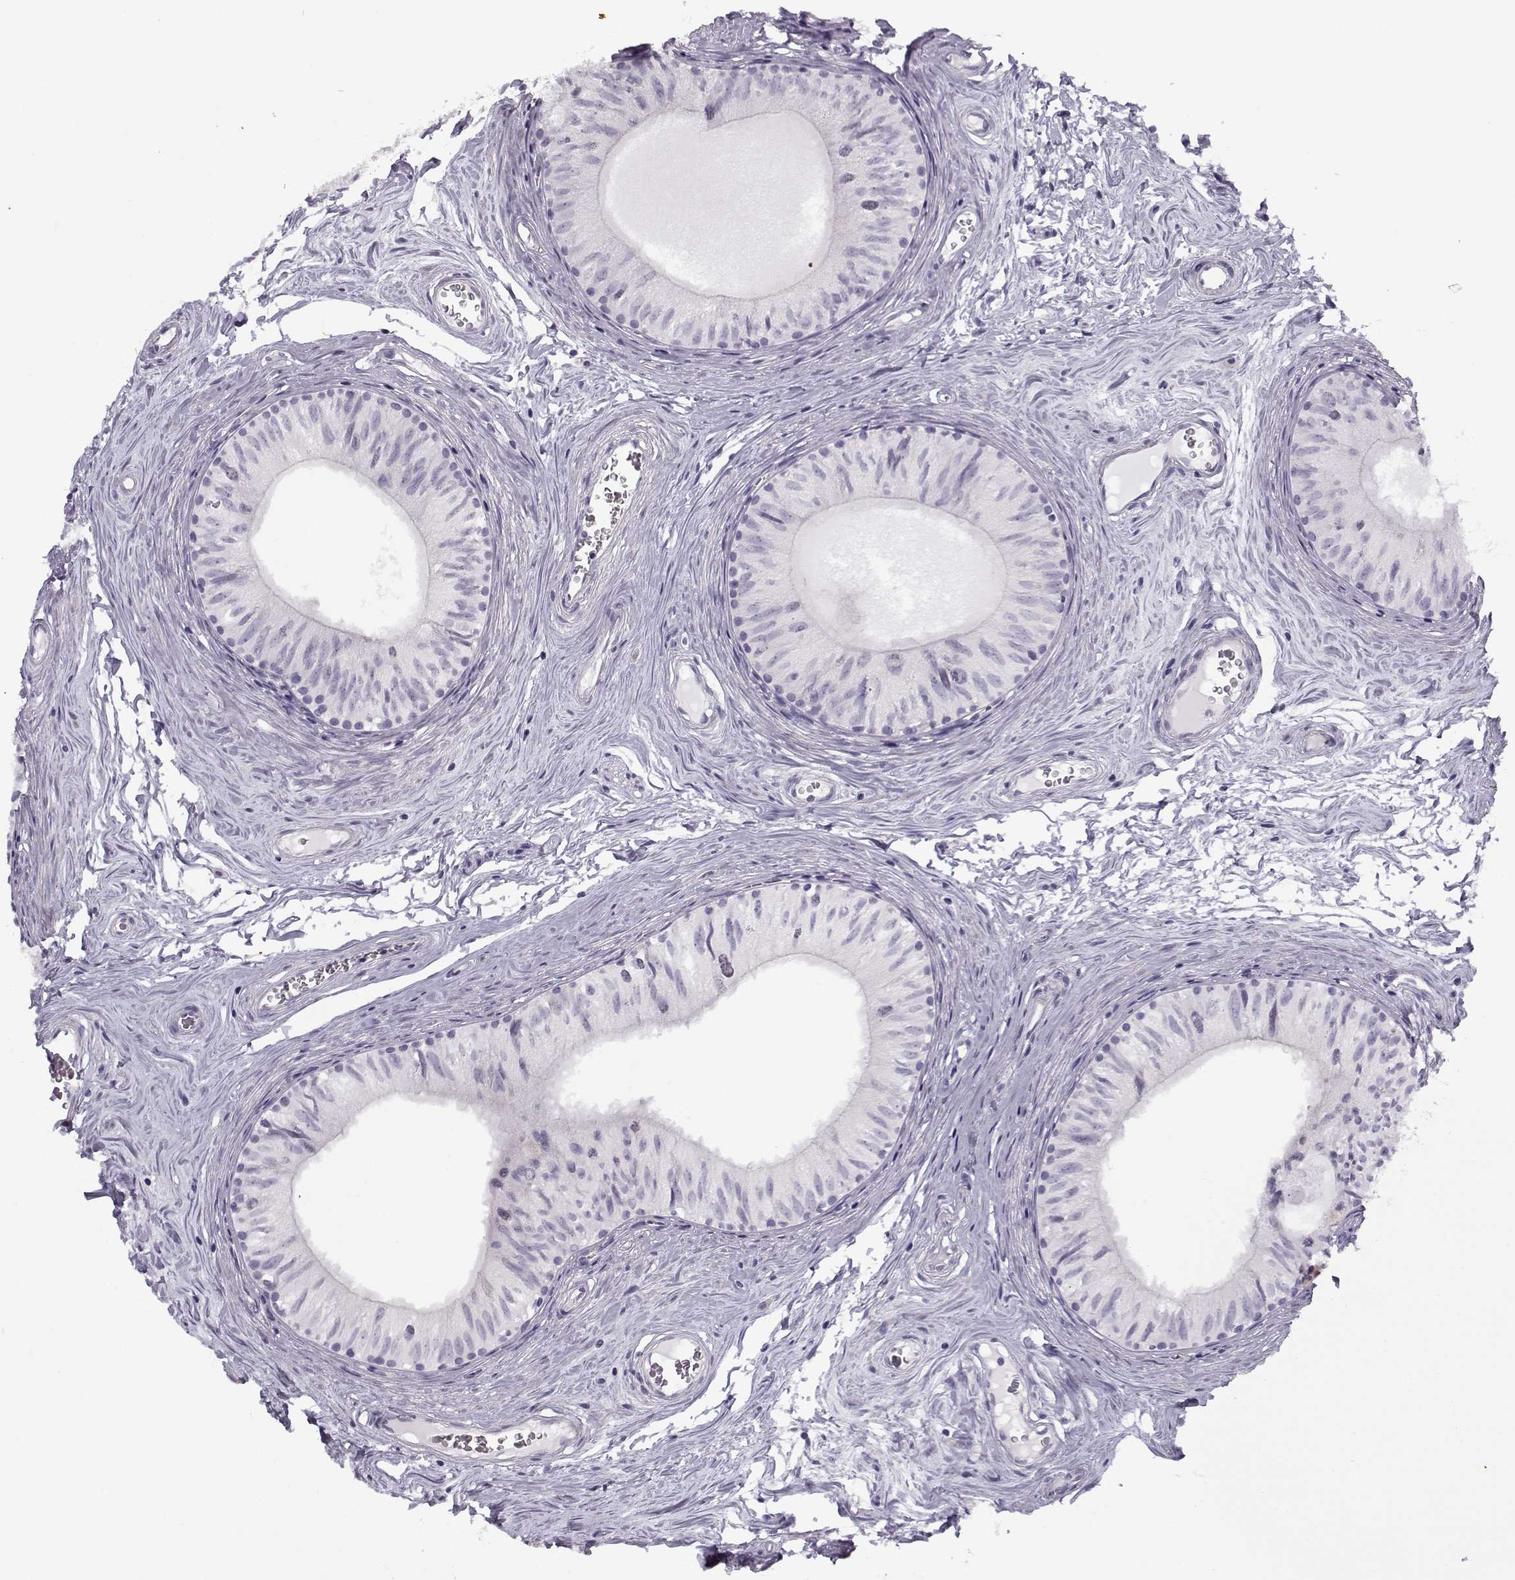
{"staining": {"intensity": "negative", "quantity": "none", "location": "none"}, "tissue": "epididymis", "cell_type": "Glandular cells", "image_type": "normal", "snomed": [{"axis": "morphology", "description": "Normal tissue, NOS"}, {"axis": "topography", "description": "Epididymis"}], "caption": "High power microscopy image of an immunohistochemistry image of benign epididymis, revealing no significant expression in glandular cells. (Stains: DAB (3,3'-diaminobenzidine) IHC with hematoxylin counter stain, Microscopy: brightfield microscopy at high magnification).", "gene": "TEX55", "patient": {"sex": "male", "age": 52}}